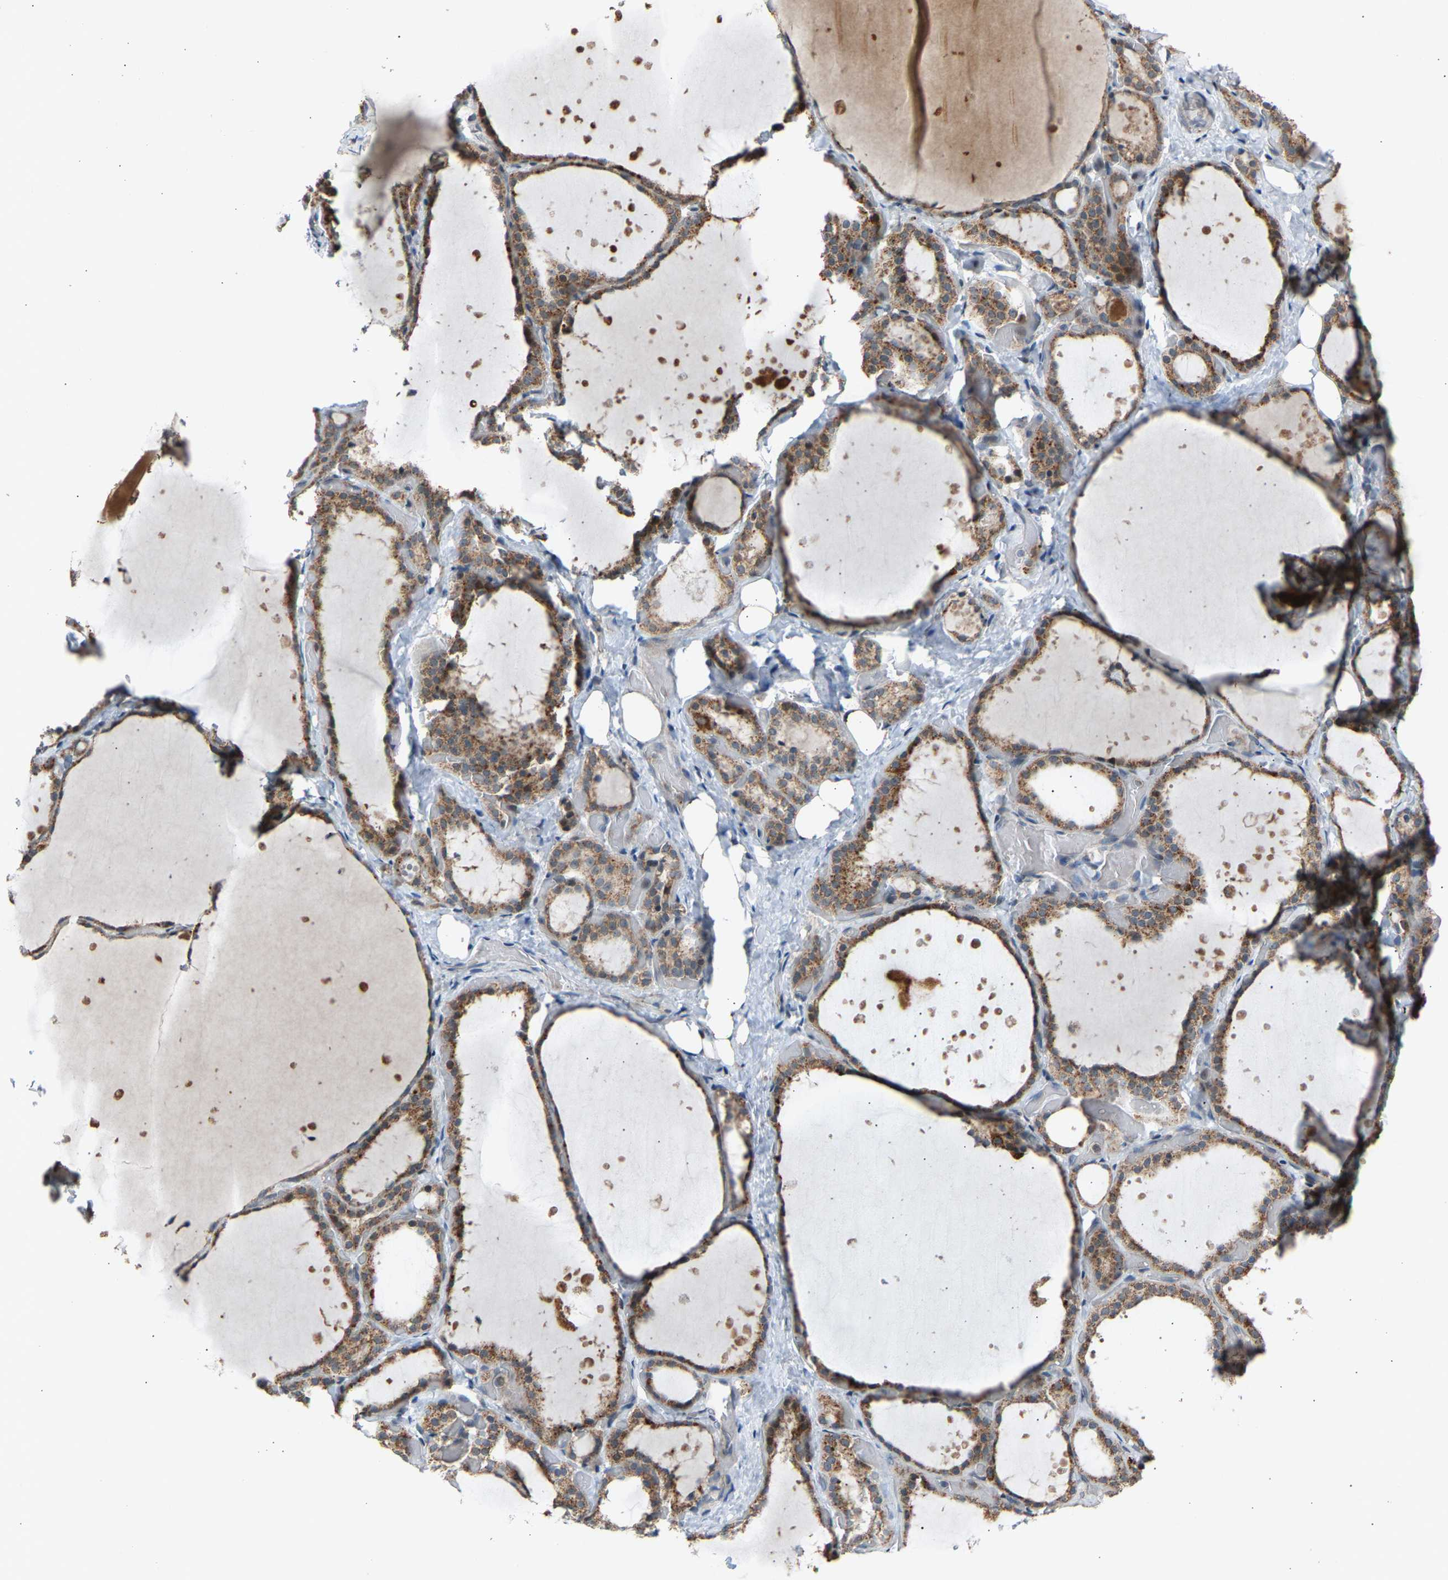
{"staining": {"intensity": "moderate", "quantity": ">75%", "location": "cytoplasmic/membranous"}, "tissue": "thyroid gland", "cell_type": "Glandular cells", "image_type": "normal", "snomed": [{"axis": "morphology", "description": "Normal tissue, NOS"}, {"axis": "topography", "description": "Thyroid gland"}], "caption": "Protein expression analysis of benign thyroid gland reveals moderate cytoplasmic/membranous positivity in about >75% of glandular cells.", "gene": "SLIRP", "patient": {"sex": "female", "age": 44}}